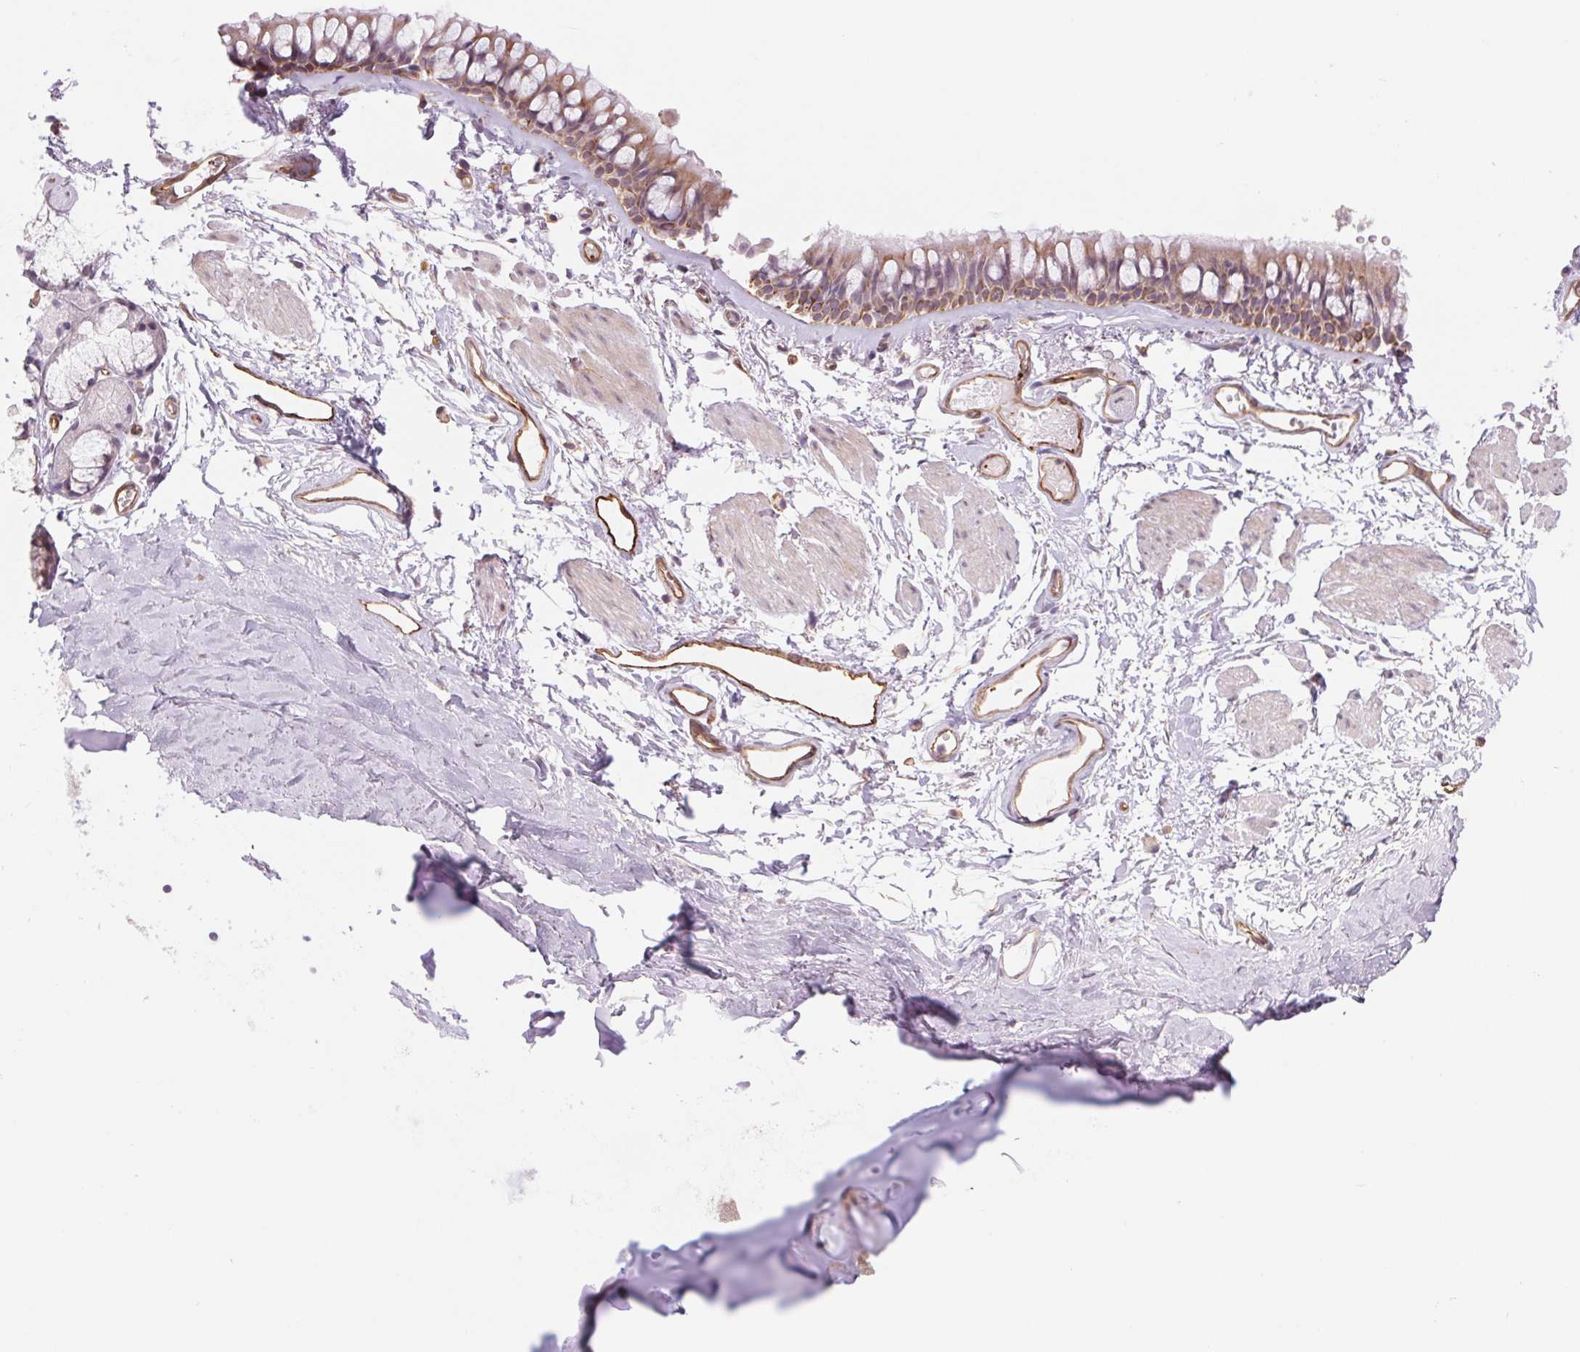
{"staining": {"intensity": "negative", "quantity": "none", "location": "none"}, "tissue": "soft tissue", "cell_type": "Chondrocytes", "image_type": "normal", "snomed": [{"axis": "morphology", "description": "Normal tissue, NOS"}, {"axis": "topography", "description": "Cartilage tissue"}, {"axis": "topography", "description": "Bronchus"}], "caption": "An image of human soft tissue is negative for staining in chondrocytes. Brightfield microscopy of immunohistochemistry stained with DAB (brown) and hematoxylin (blue), captured at high magnification.", "gene": "MS4A13", "patient": {"sex": "female", "age": 79}}